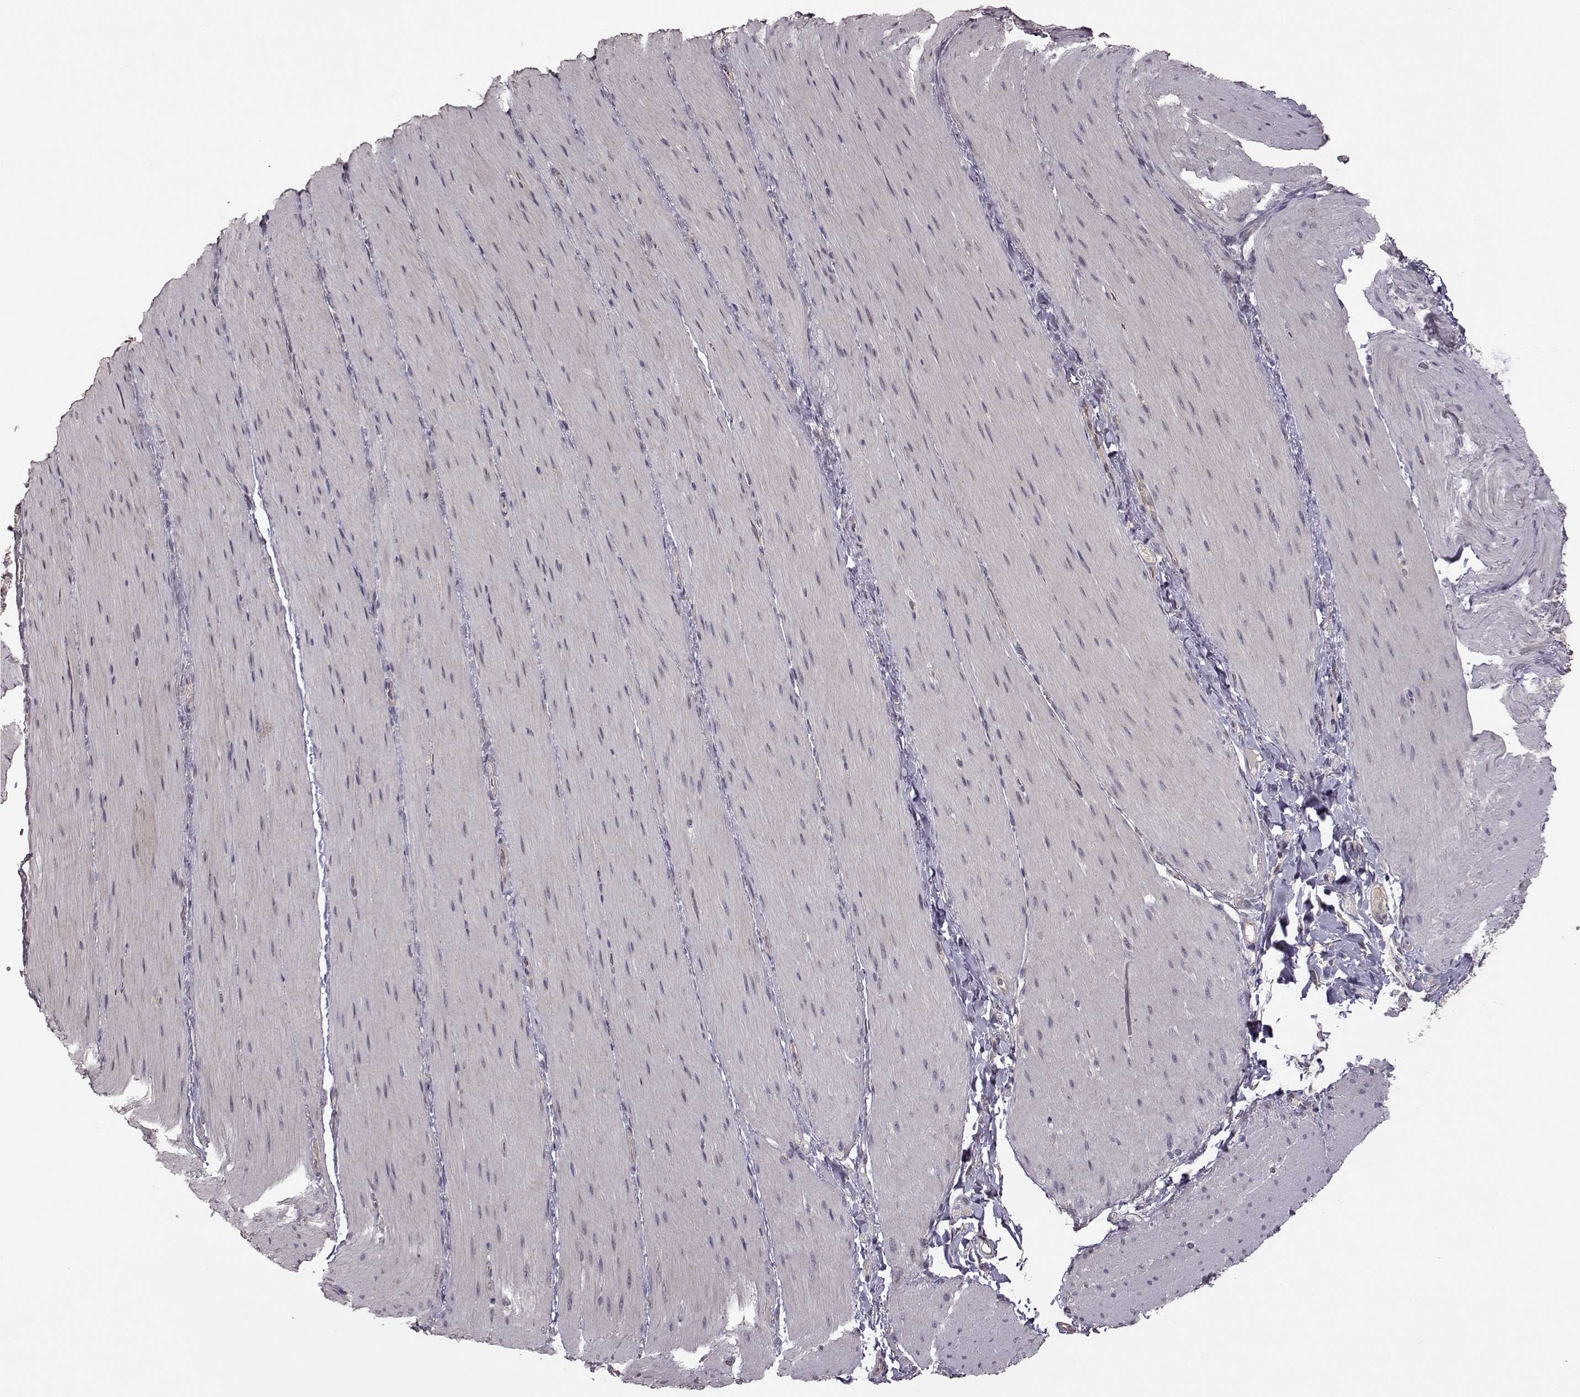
{"staining": {"intensity": "negative", "quantity": "none", "location": "none"}, "tissue": "smooth muscle", "cell_type": "Smooth muscle cells", "image_type": "normal", "snomed": [{"axis": "morphology", "description": "Normal tissue, NOS"}, {"axis": "topography", "description": "Smooth muscle"}, {"axis": "topography", "description": "Colon"}], "caption": "Immunohistochemistry image of unremarkable smooth muscle stained for a protein (brown), which exhibits no expression in smooth muscle cells.", "gene": "CRB1", "patient": {"sex": "male", "age": 73}}